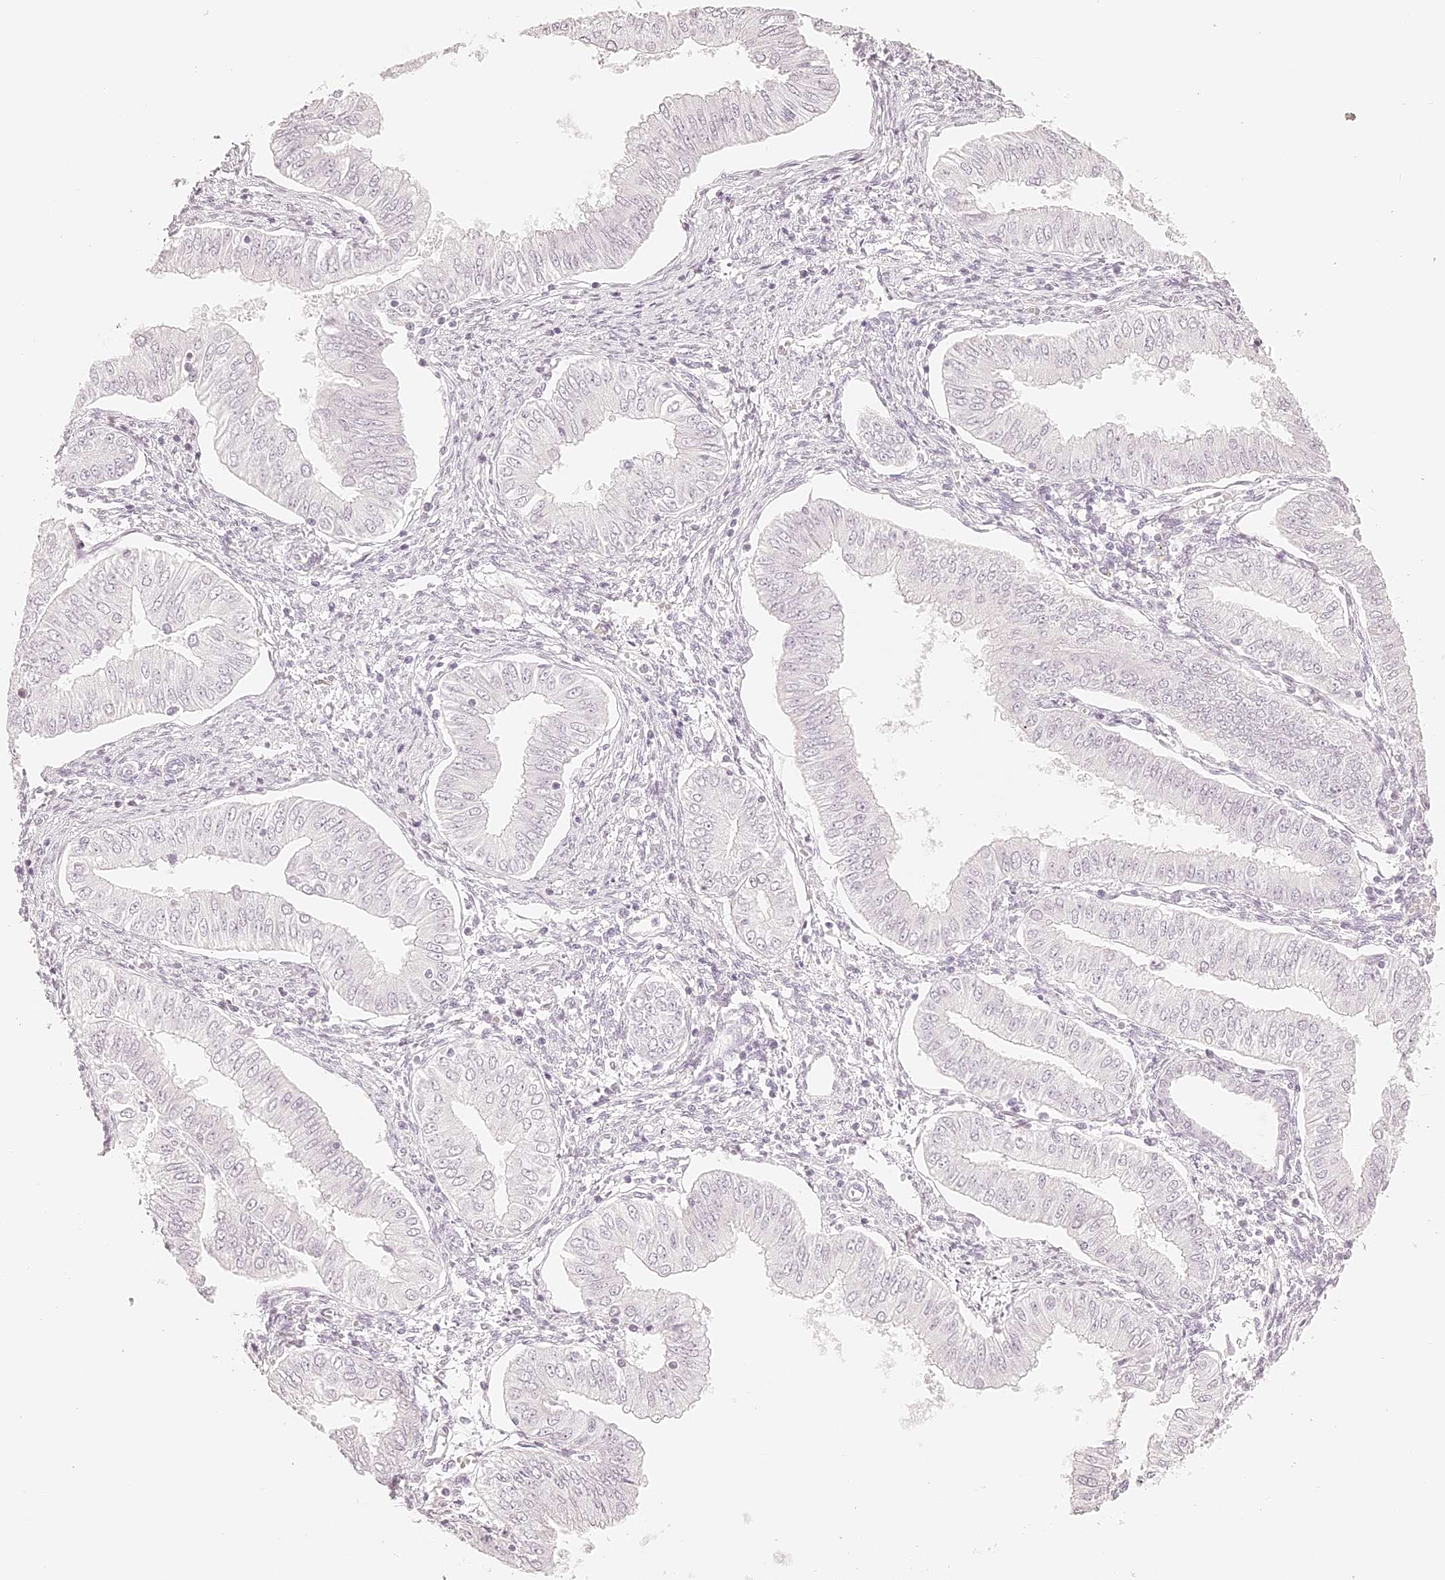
{"staining": {"intensity": "negative", "quantity": "none", "location": "none"}, "tissue": "endometrial cancer", "cell_type": "Tumor cells", "image_type": "cancer", "snomed": [{"axis": "morphology", "description": "Normal tissue, NOS"}, {"axis": "morphology", "description": "Adenocarcinoma, NOS"}, {"axis": "topography", "description": "Endometrium"}], "caption": "This image is of endometrial cancer (adenocarcinoma) stained with IHC to label a protein in brown with the nuclei are counter-stained blue. There is no expression in tumor cells.", "gene": "TRIM45", "patient": {"sex": "female", "age": 53}}